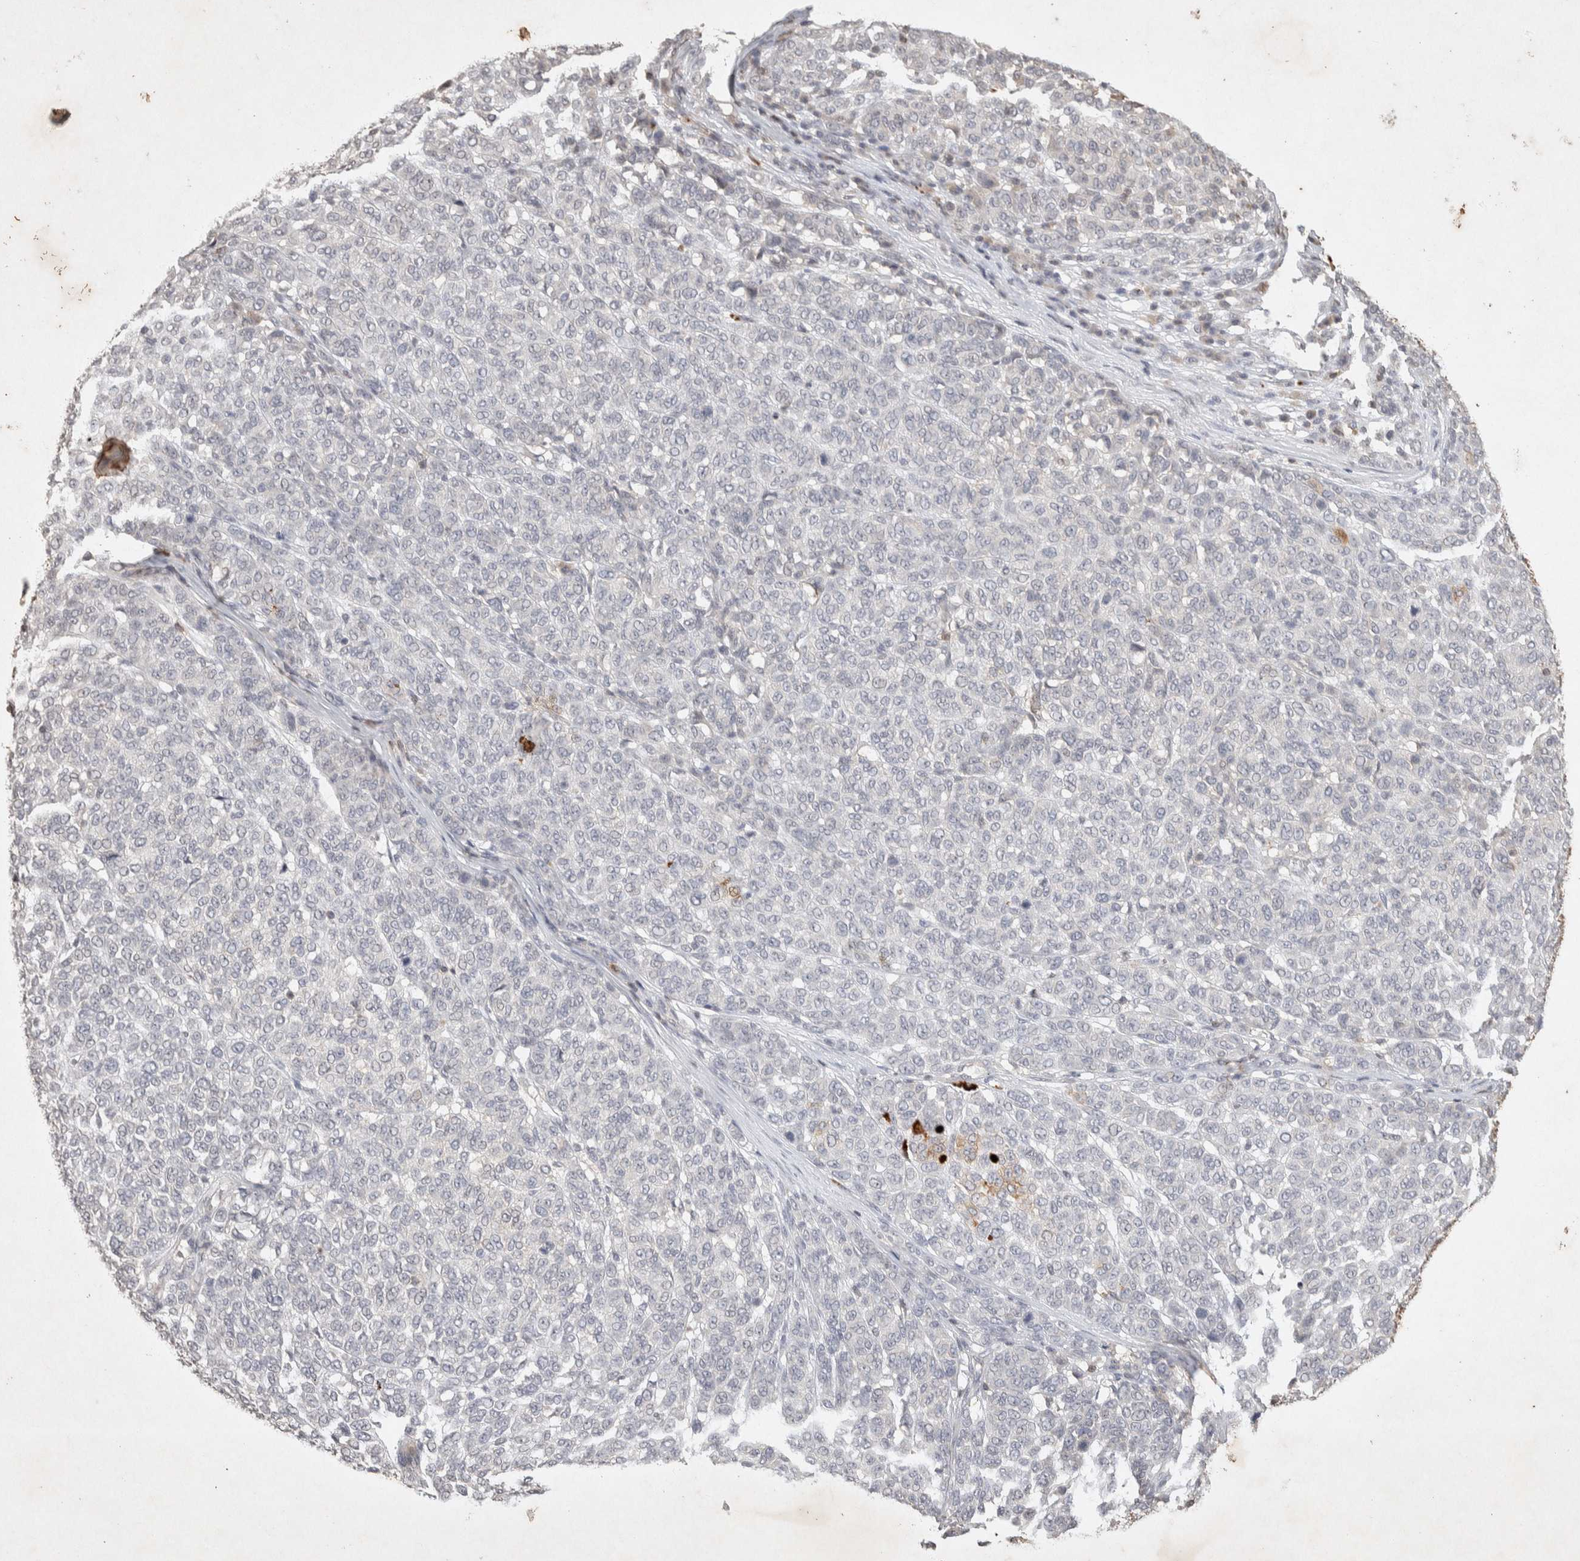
{"staining": {"intensity": "negative", "quantity": "none", "location": "none"}, "tissue": "melanoma", "cell_type": "Tumor cells", "image_type": "cancer", "snomed": [{"axis": "morphology", "description": "Malignant melanoma, NOS"}, {"axis": "topography", "description": "Skin"}], "caption": "Immunohistochemistry (IHC) micrograph of neoplastic tissue: human melanoma stained with DAB (3,3'-diaminobenzidine) displays no significant protein expression in tumor cells.", "gene": "RAC2", "patient": {"sex": "male", "age": 59}}